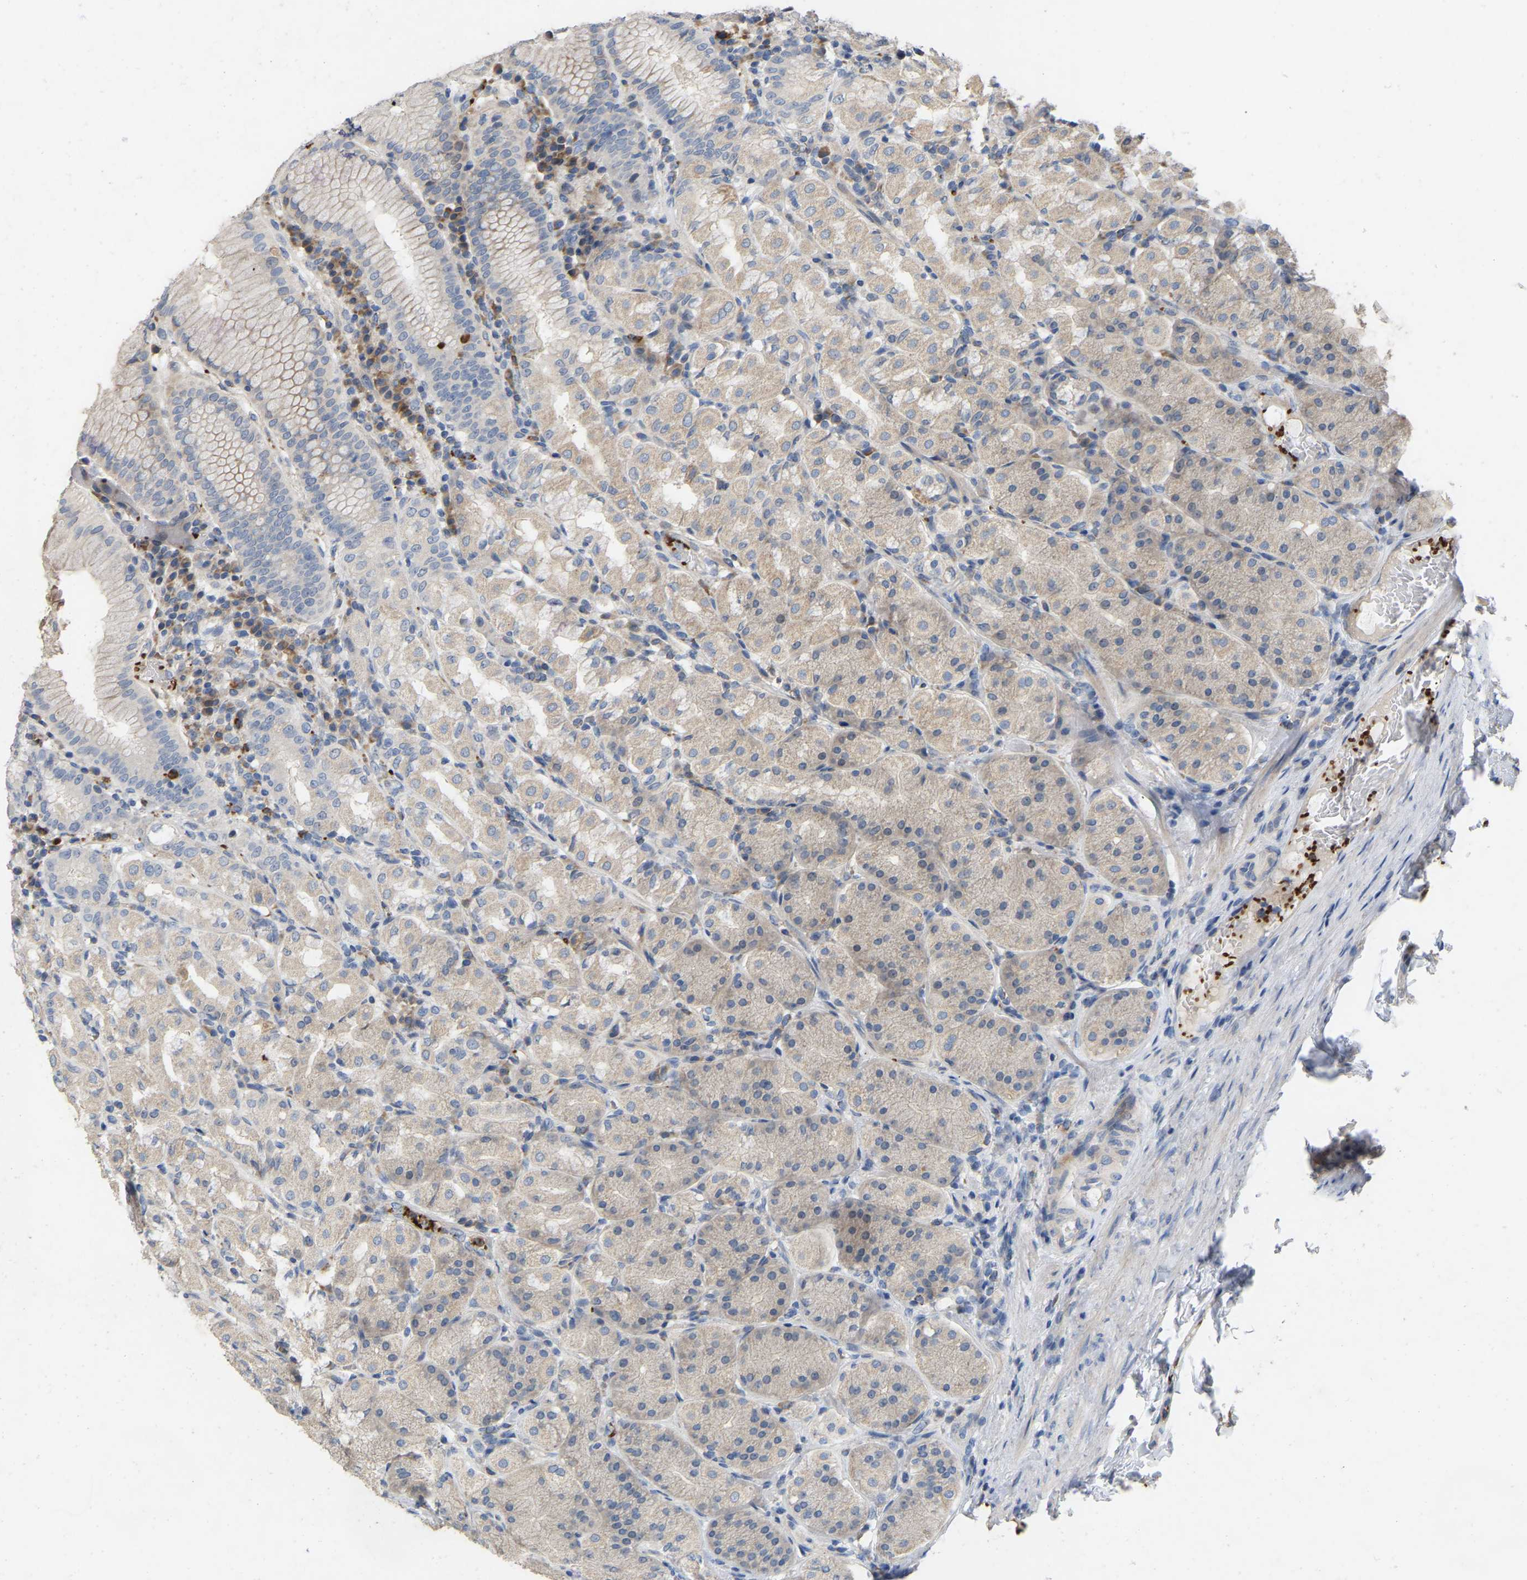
{"staining": {"intensity": "weak", "quantity": "25%-75%", "location": "cytoplasmic/membranous"}, "tissue": "stomach", "cell_type": "Glandular cells", "image_type": "normal", "snomed": [{"axis": "morphology", "description": "Normal tissue, NOS"}, {"axis": "topography", "description": "Stomach"}, {"axis": "topography", "description": "Stomach, lower"}], "caption": "Immunohistochemistry photomicrograph of benign human stomach stained for a protein (brown), which shows low levels of weak cytoplasmic/membranous positivity in approximately 25%-75% of glandular cells.", "gene": "RHEB", "patient": {"sex": "female", "age": 56}}